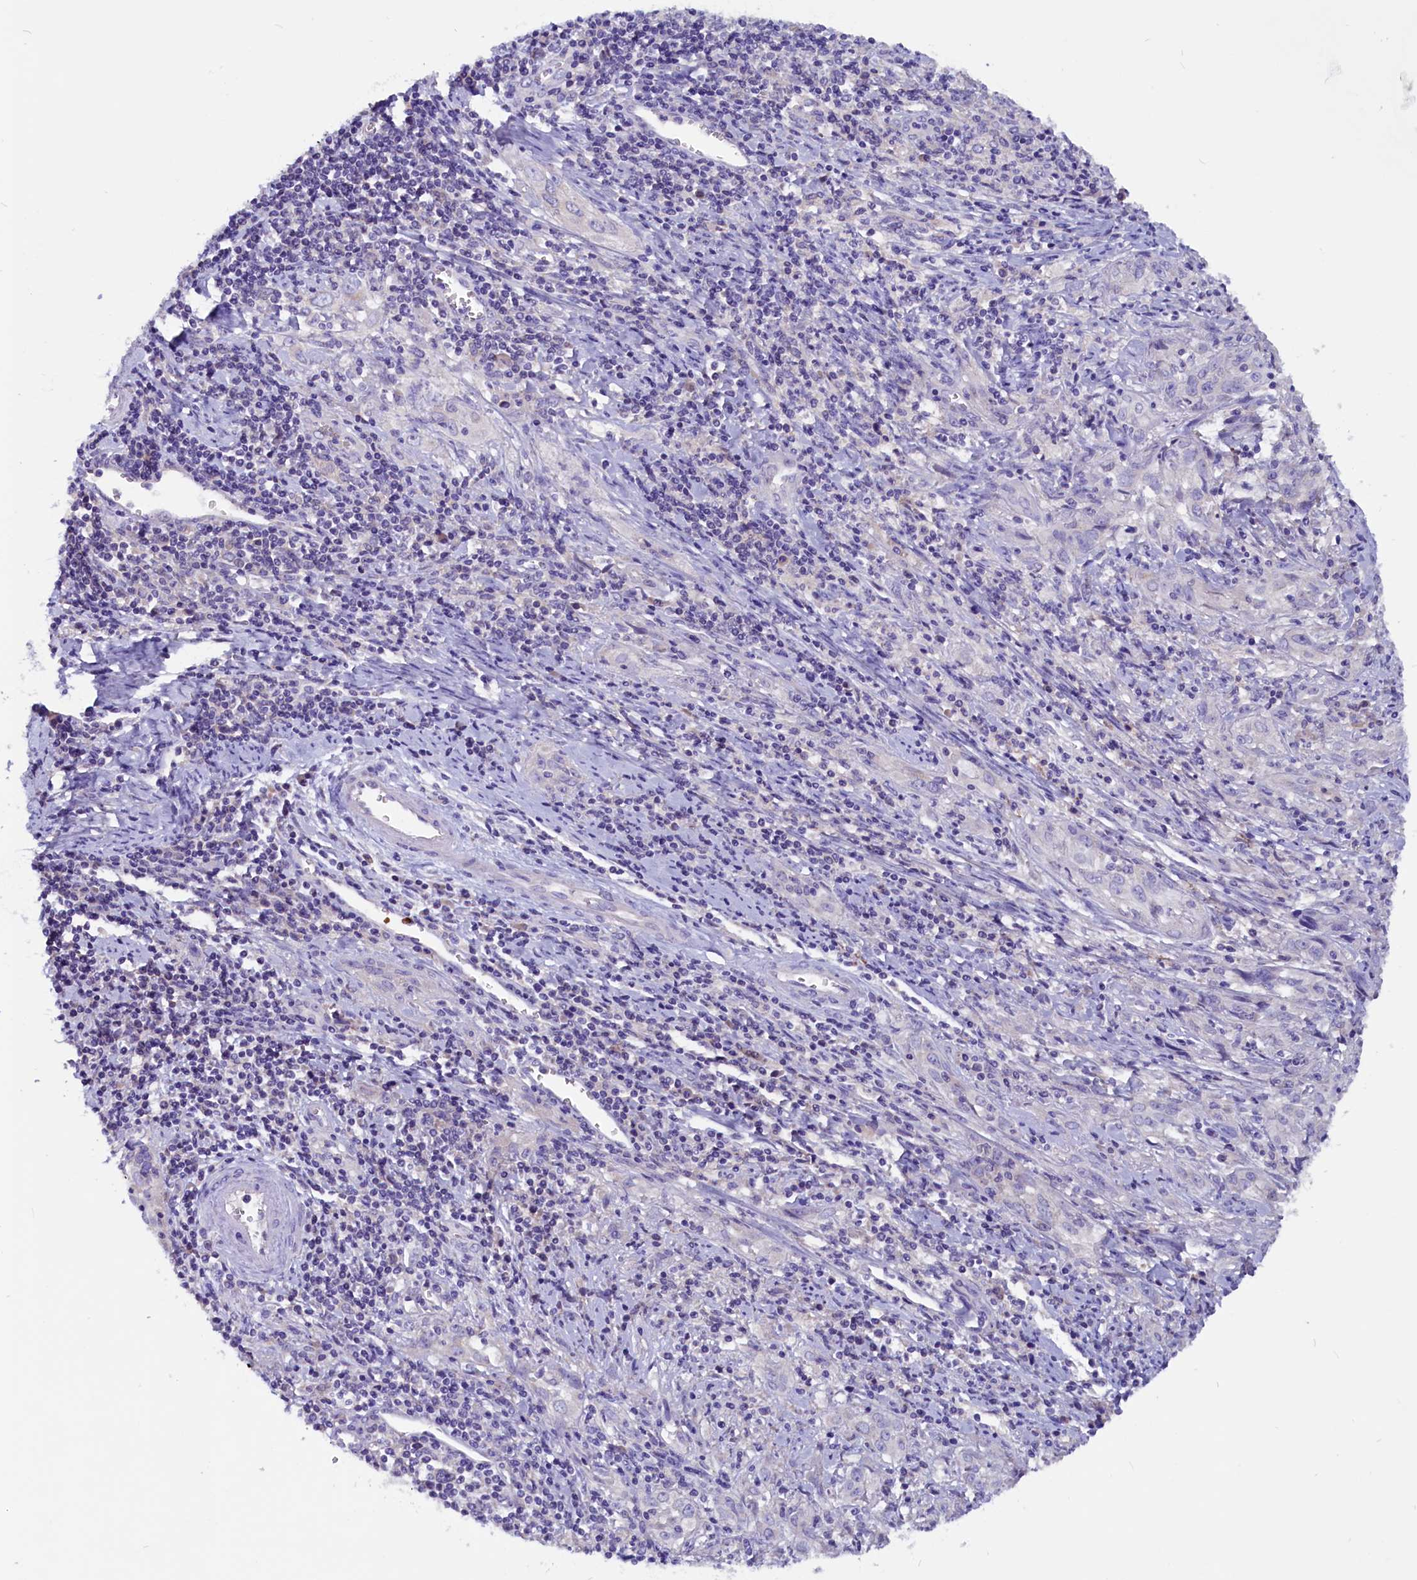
{"staining": {"intensity": "negative", "quantity": "none", "location": "none"}, "tissue": "cervical cancer", "cell_type": "Tumor cells", "image_type": "cancer", "snomed": [{"axis": "morphology", "description": "Squamous cell carcinoma, NOS"}, {"axis": "topography", "description": "Cervix"}], "caption": "Immunohistochemical staining of human squamous cell carcinoma (cervical) reveals no significant positivity in tumor cells.", "gene": "CCBE1", "patient": {"sex": "female", "age": 57}}